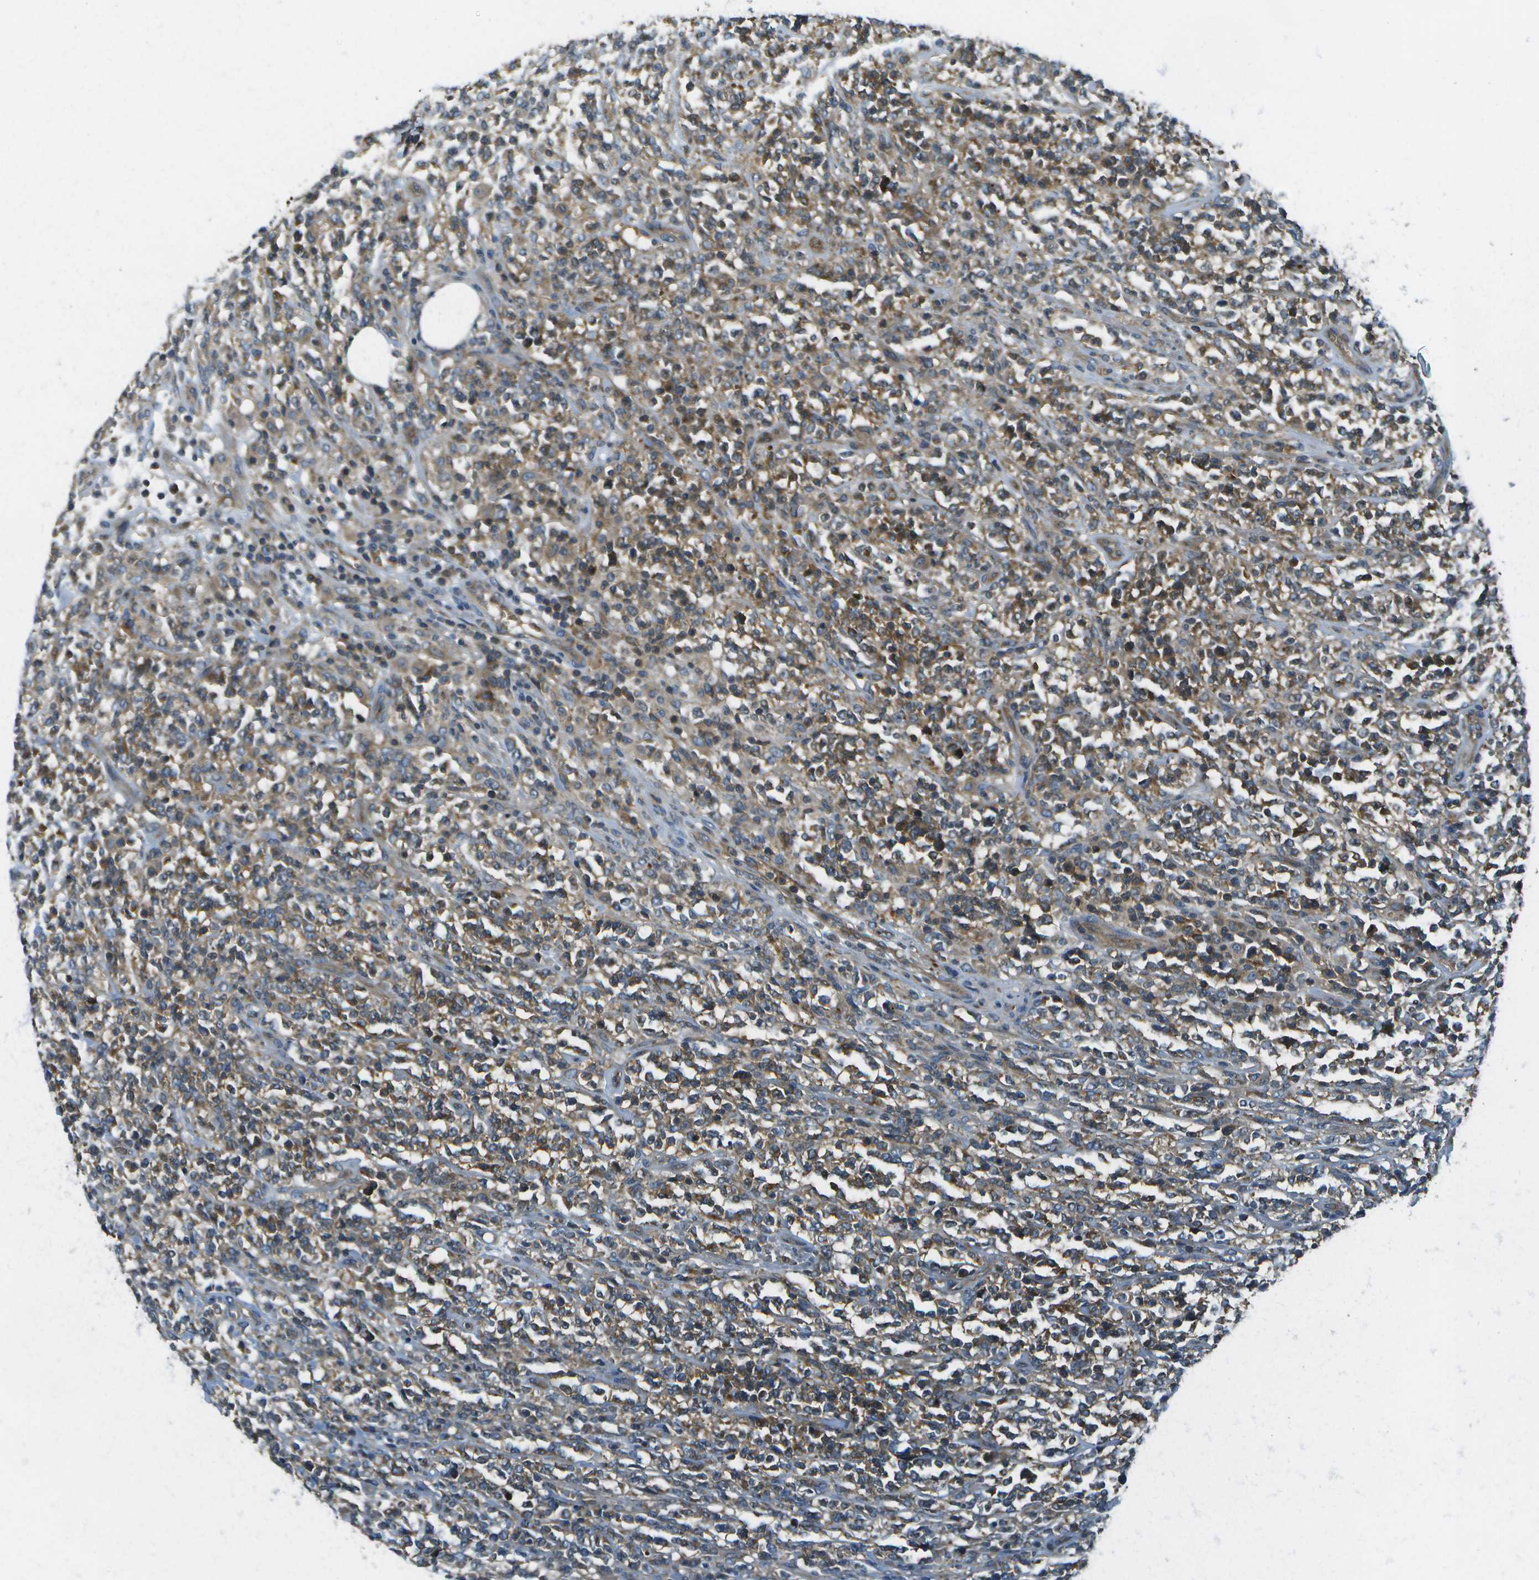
{"staining": {"intensity": "moderate", "quantity": ">75%", "location": "cytoplasmic/membranous"}, "tissue": "lymphoma", "cell_type": "Tumor cells", "image_type": "cancer", "snomed": [{"axis": "morphology", "description": "Malignant lymphoma, non-Hodgkin's type, High grade"}, {"axis": "topography", "description": "Soft tissue"}], "caption": "High-grade malignant lymphoma, non-Hodgkin's type stained with a brown dye reveals moderate cytoplasmic/membranous positive staining in approximately >75% of tumor cells.", "gene": "CTIF", "patient": {"sex": "male", "age": 18}}